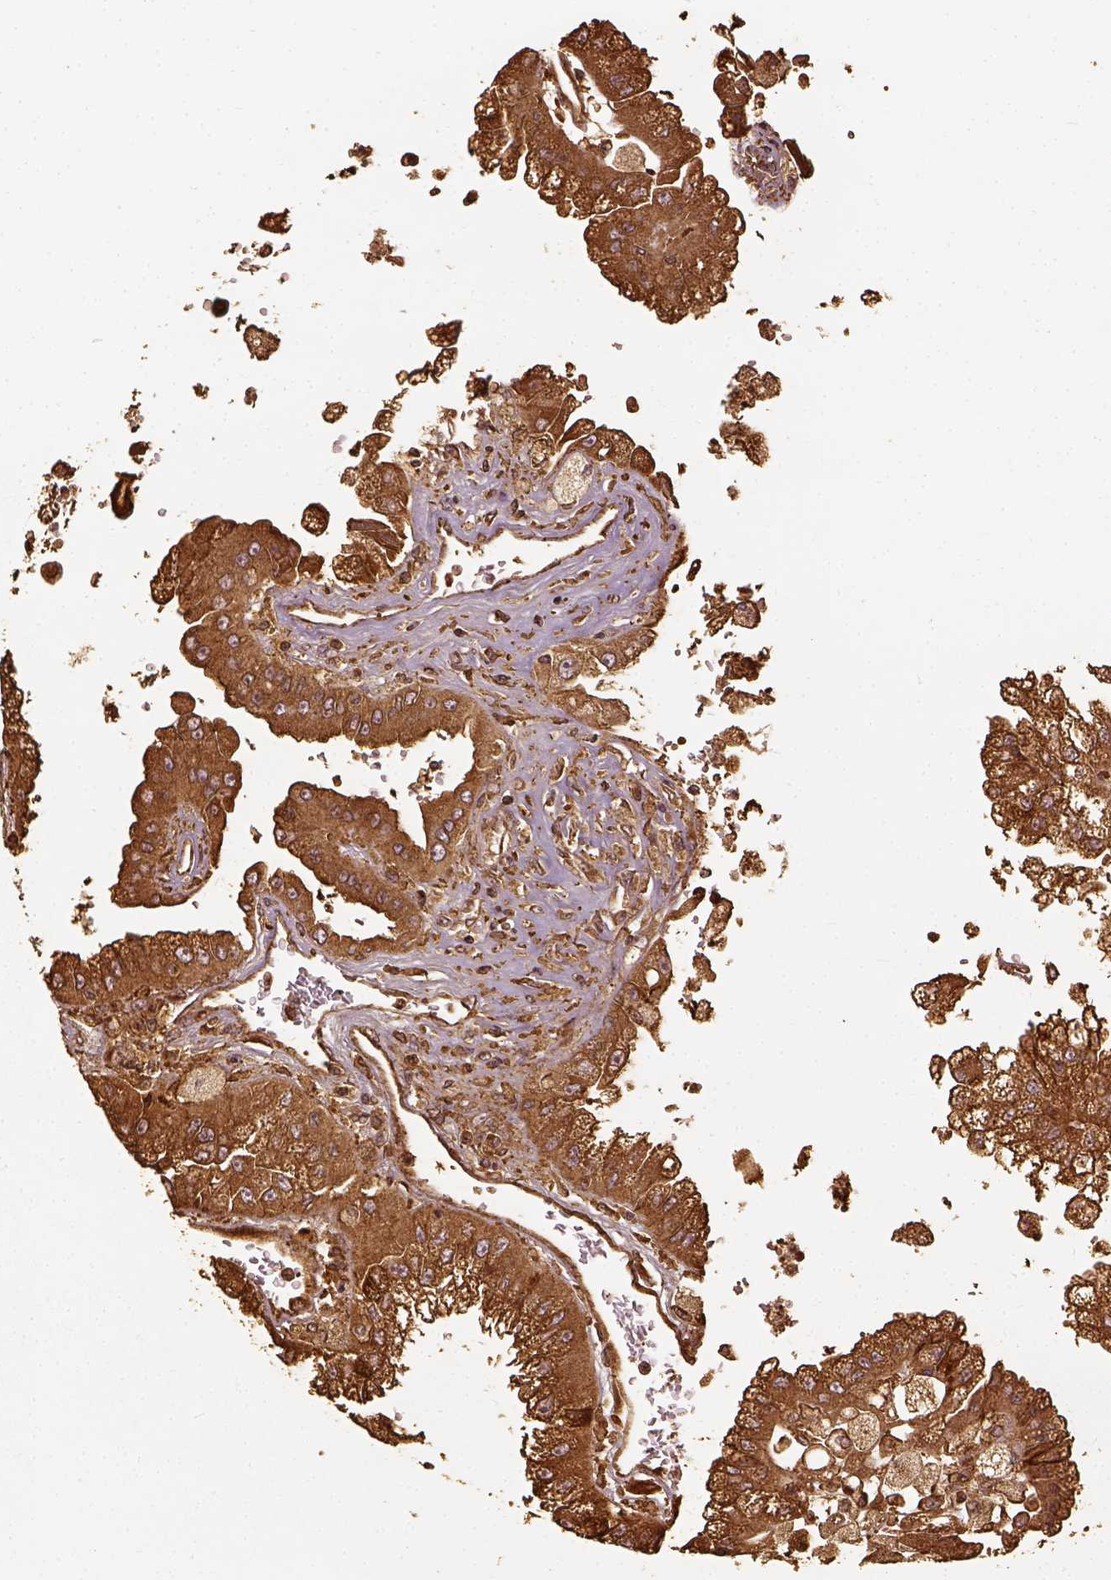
{"staining": {"intensity": "moderate", "quantity": ">75%", "location": "cytoplasmic/membranous"}, "tissue": "renal cancer", "cell_type": "Tumor cells", "image_type": "cancer", "snomed": [{"axis": "morphology", "description": "Adenocarcinoma, NOS"}, {"axis": "topography", "description": "Kidney"}], "caption": "Protein staining by immunohistochemistry (IHC) reveals moderate cytoplasmic/membranous staining in about >75% of tumor cells in adenocarcinoma (renal).", "gene": "VEGFA", "patient": {"sex": "male", "age": 58}}